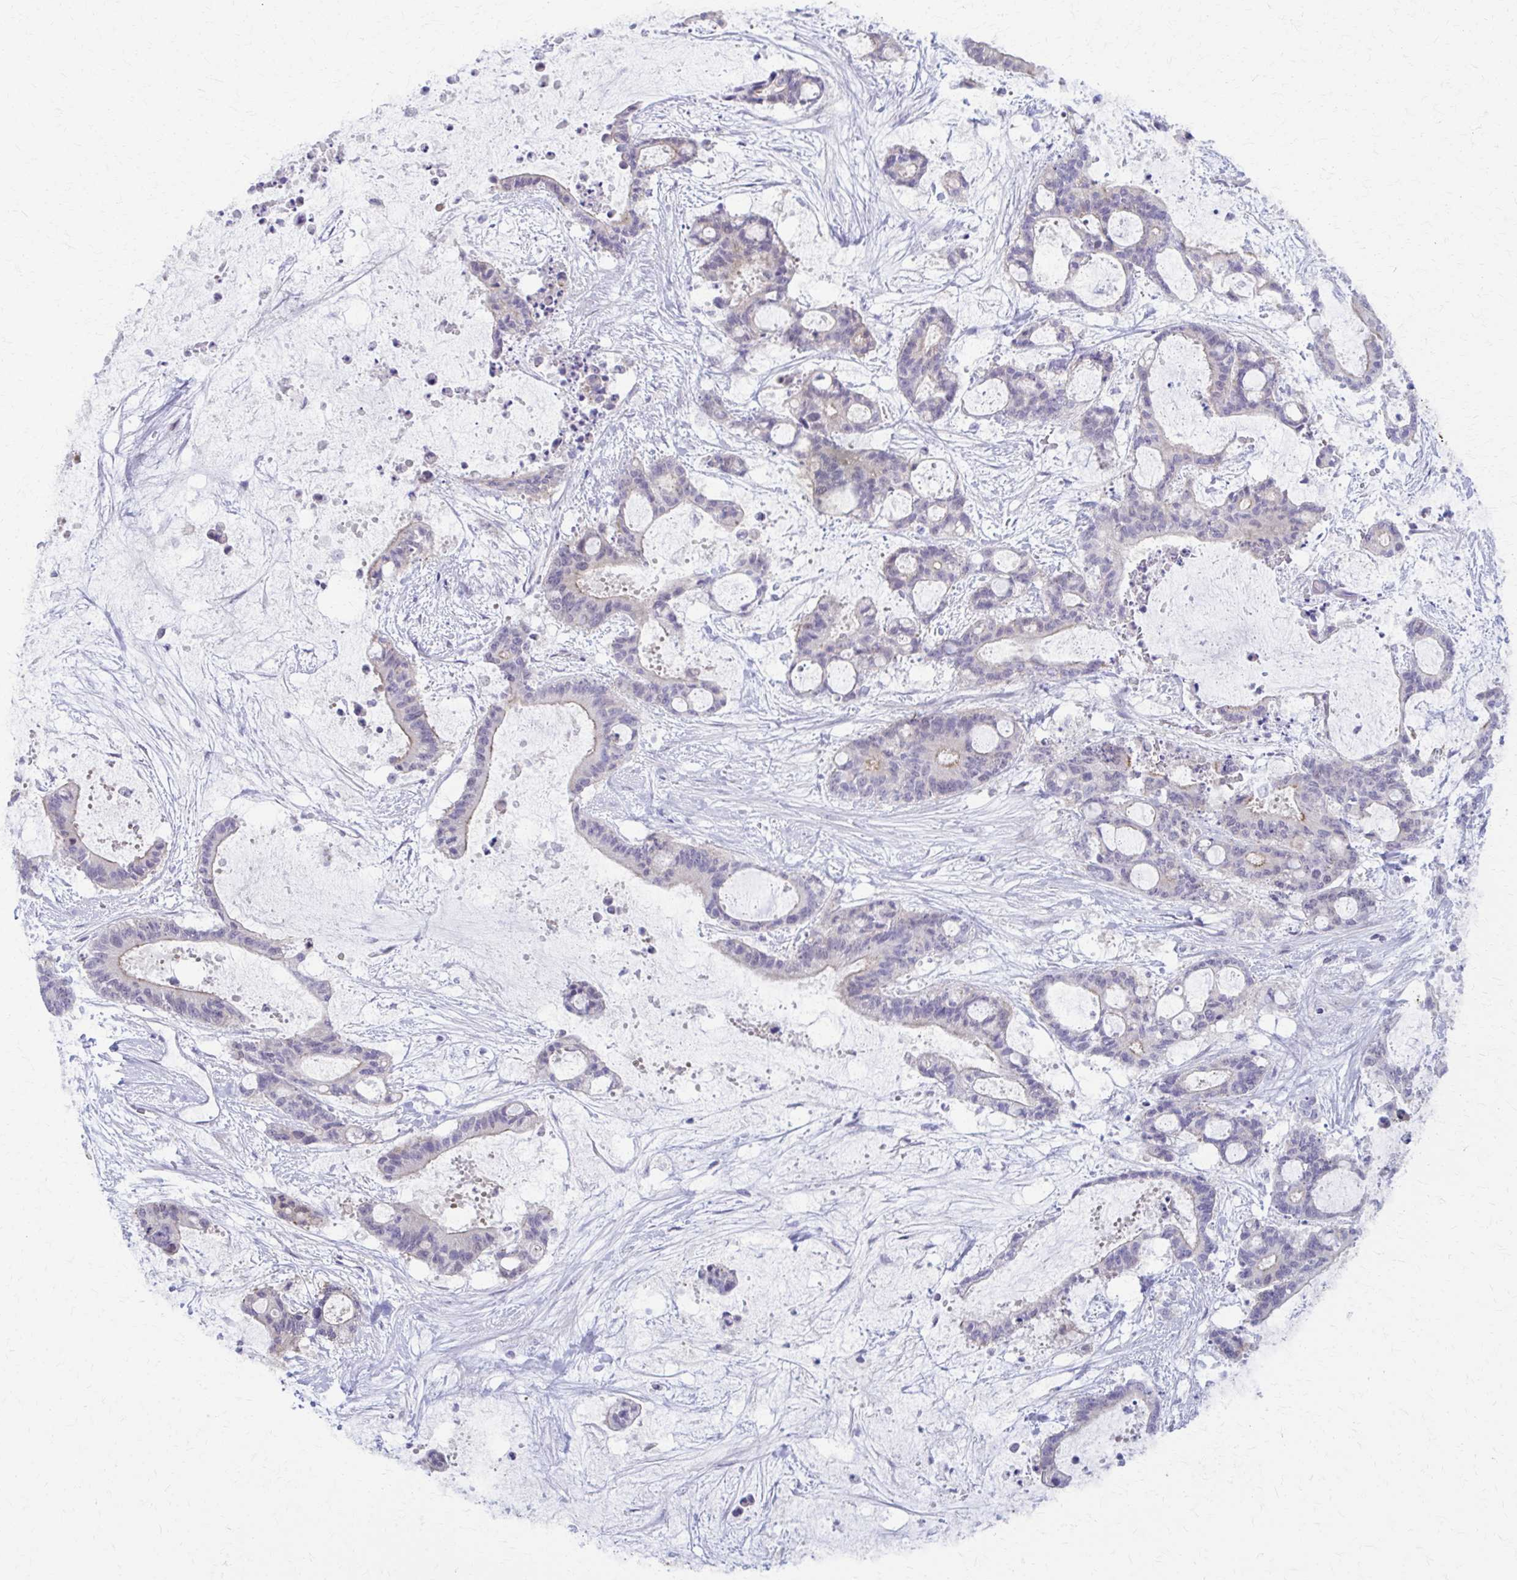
{"staining": {"intensity": "weak", "quantity": "<25%", "location": "cytoplasmic/membranous"}, "tissue": "liver cancer", "cell_type": "Tumor cells", "image_type": "cancer", "snomed": [{"axis": "morphology", "description": "Normal tissue, NOS"}, {"axis": "morphology", "description": "Cholangiocarcinoma"}, {"axis": "topography", "description": "Liver"}, {"axis": "topography", "description": "Peripheral nerve tissue"}], "caption": "Immunohistochemical staining of human cholangiocarcinoma (liver) exhibits no significant positivity in tumor cells.", "gene": "RHOBTB2", "patient": {"sex": "female", "age": 73}}